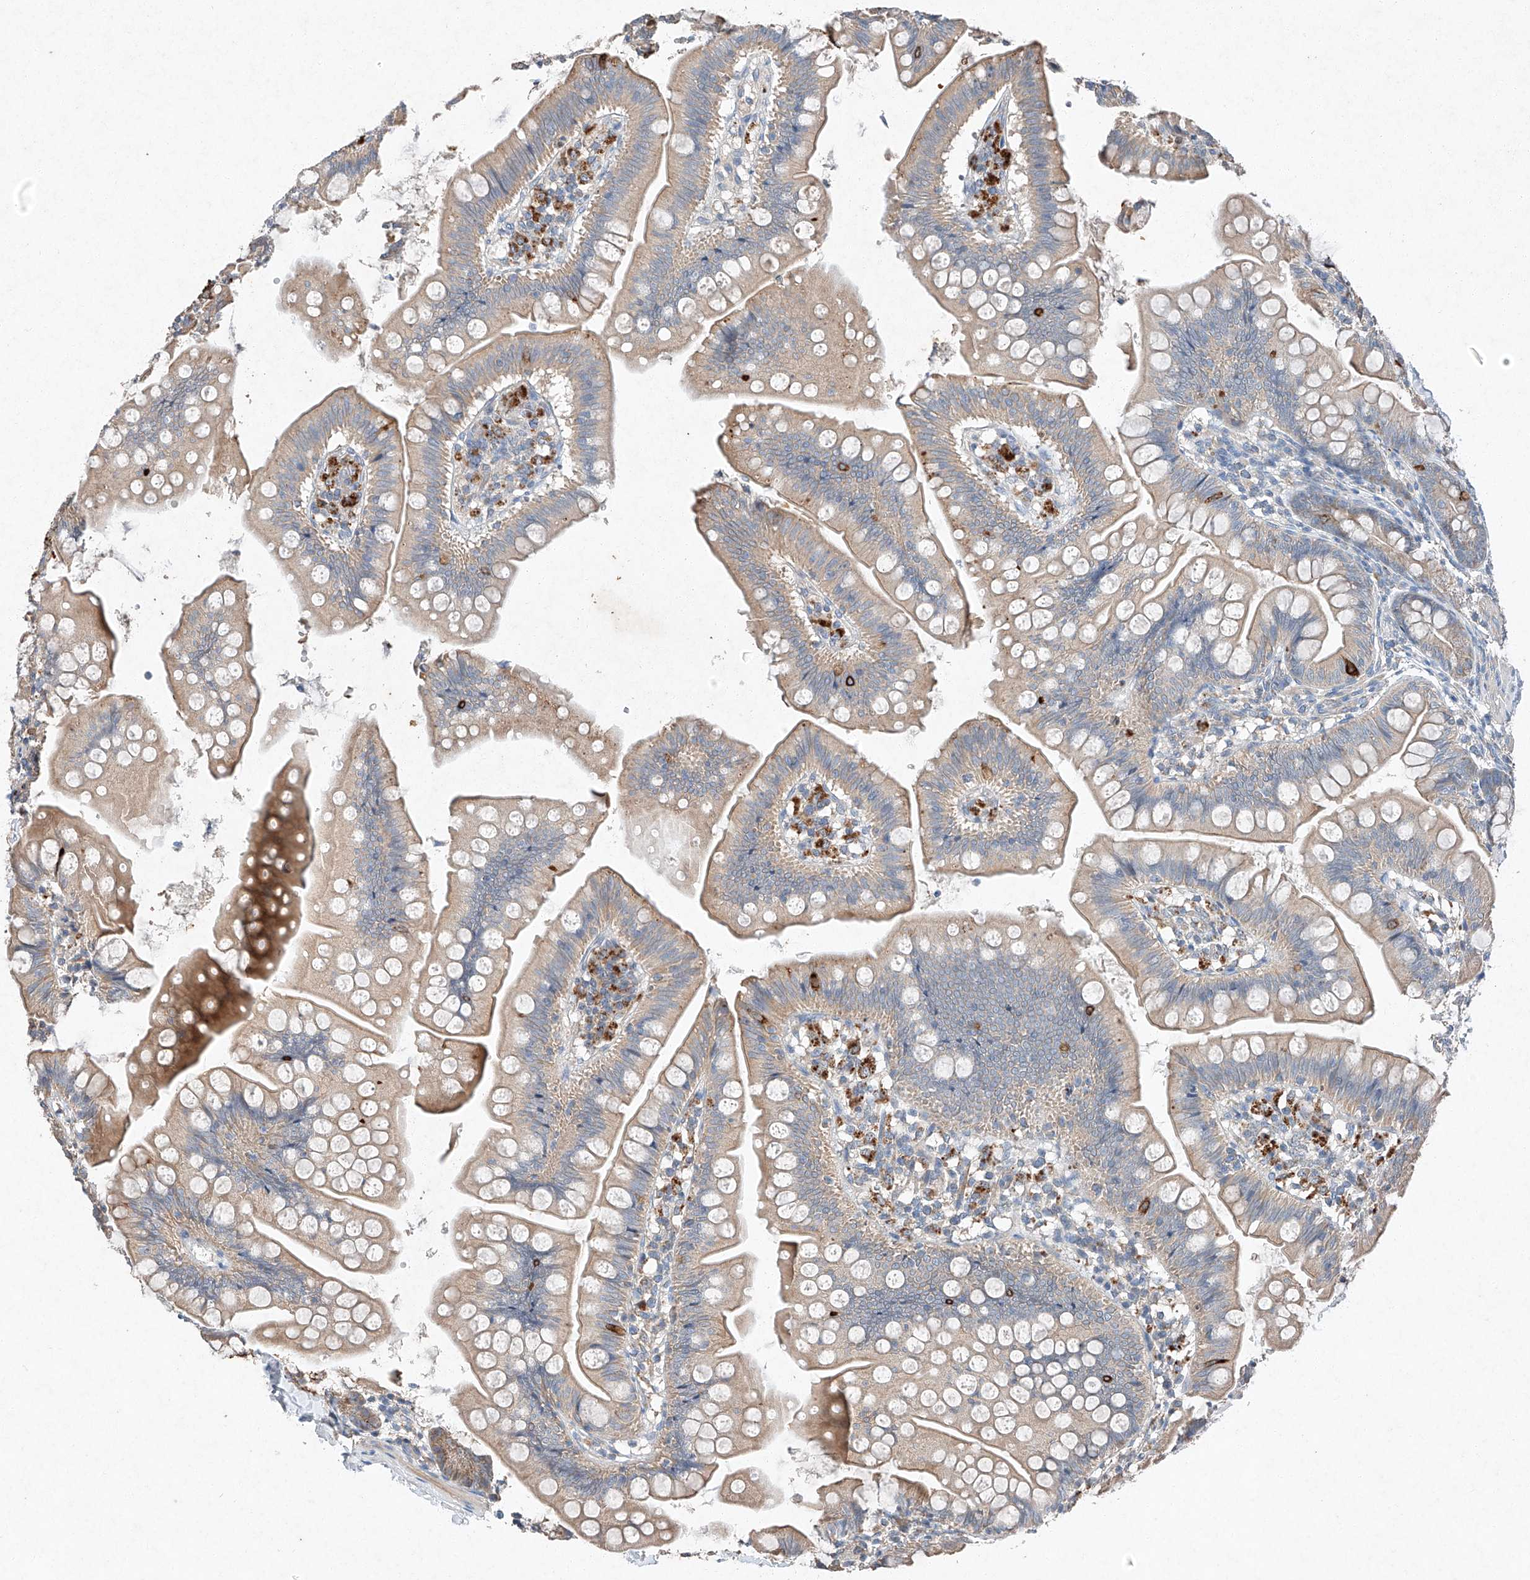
{"staining": {"intensity": "moderate", "quantity": ">75%", "location": "cytoplasmic/membranous"}, "tissue": "small intestine", "cell_type": "Glandular cells", "image_type": "normal", "snomed": [{"axis": "morphology", "description": "Normal tissue, NOS"}, {"axis": "topography", "description": "Small intestine"}], "caption": "This is a histology image of immunohistochemistry staining of unremarkable small intestine, which shows moderate expression in the cytoplasmic/membranous of glandular cells.", "gene": "RUSC1", "patient": {"sex": "male", "age": 7}}